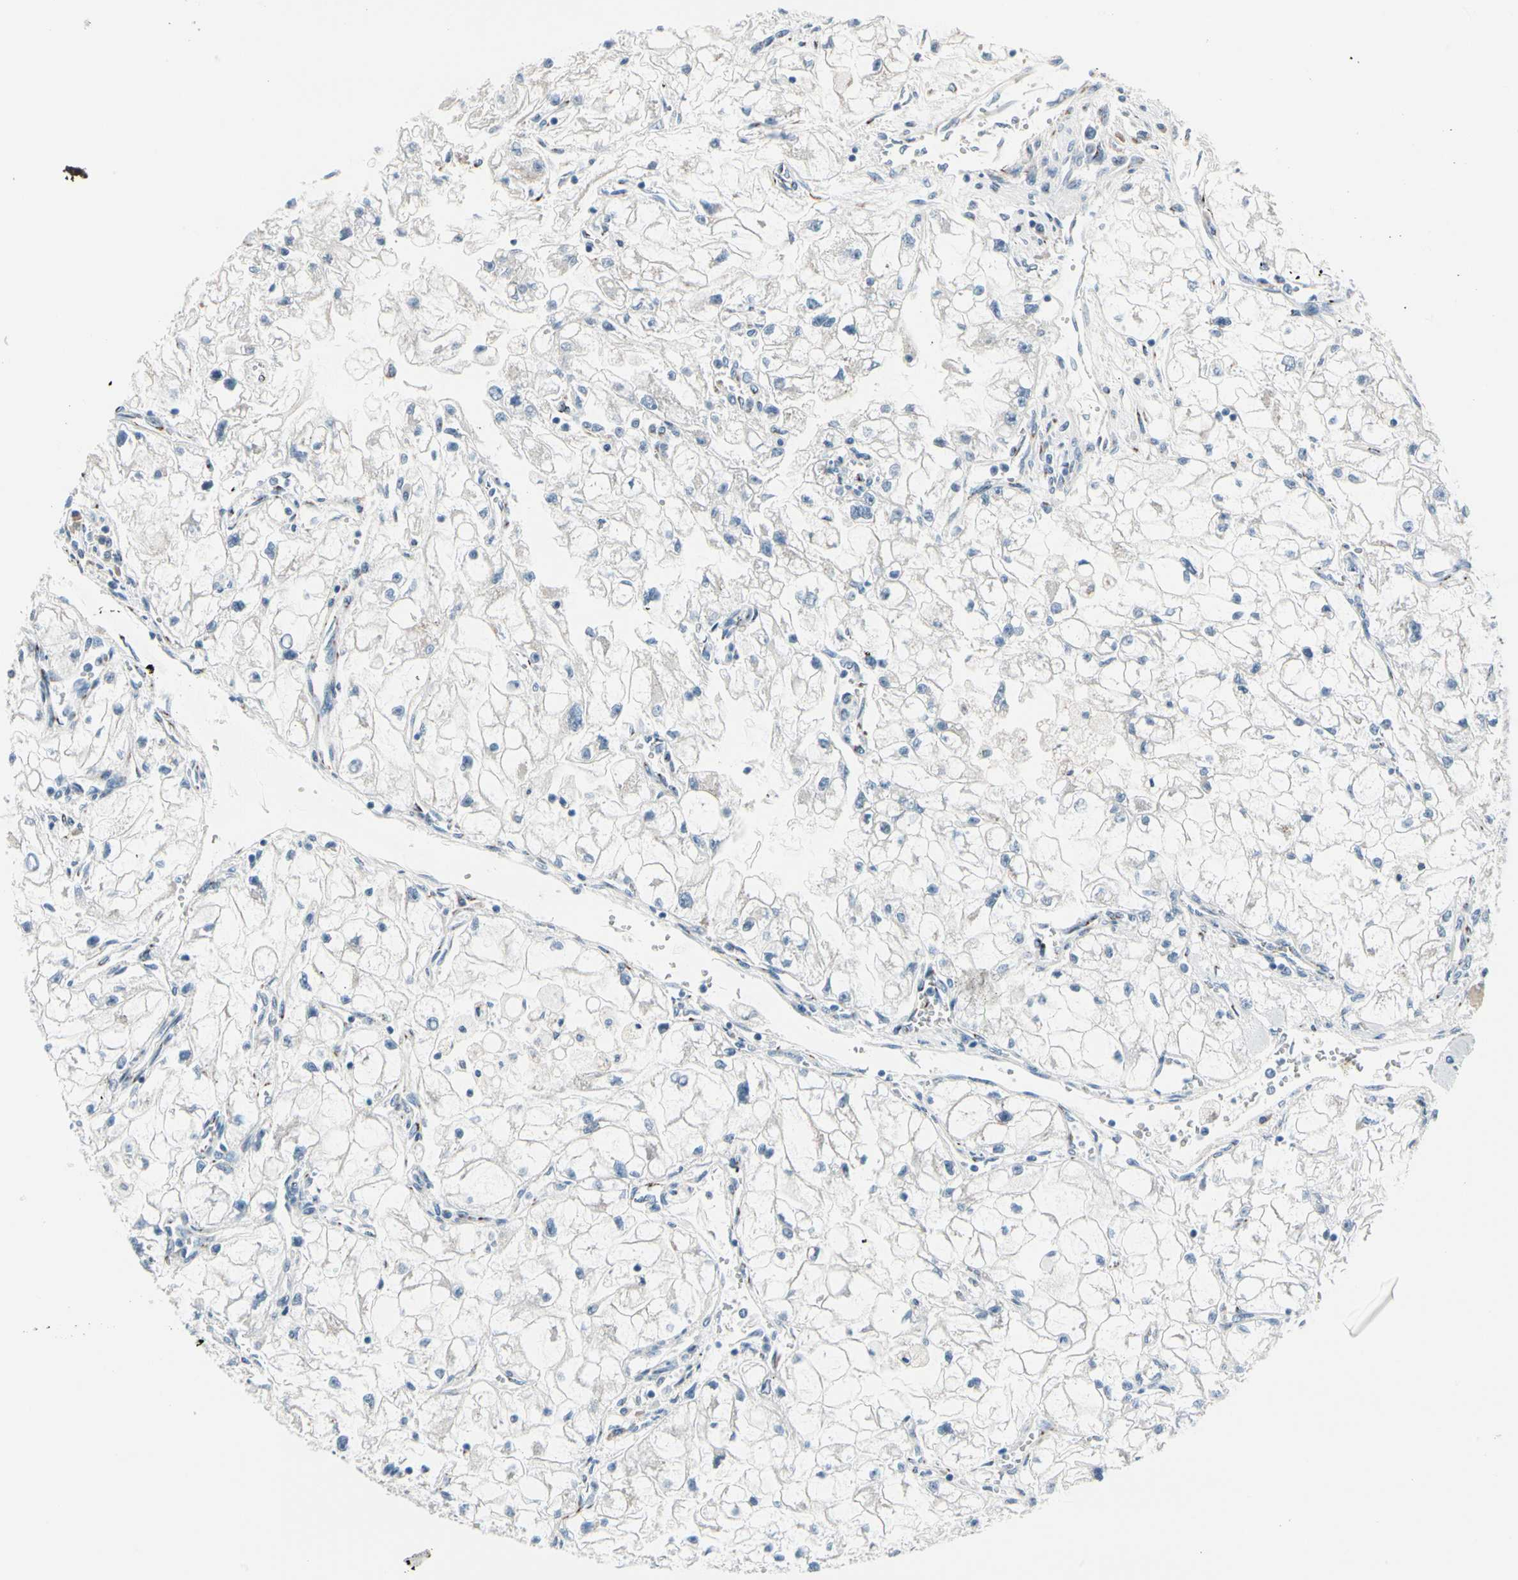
{"staining": {"intensity": "negative", "quantity": "none", "location": "none"}, "tissue": "renal cancer", "cell_type": "Tumor cells", "image_type": "cancer", "snomed": [{"axis": "morphology", "description": "Adenocarcinoma, NOS"}, {"axis": "topography", "description": "Kidney"}], "caption": "The immunohistochemistry (IHC) histopathology image has no significant staining in tumor cells of renal adenocarcinoma tissue.", "gene": "PGR", "patient": {"sex": "female", "age": 70}}